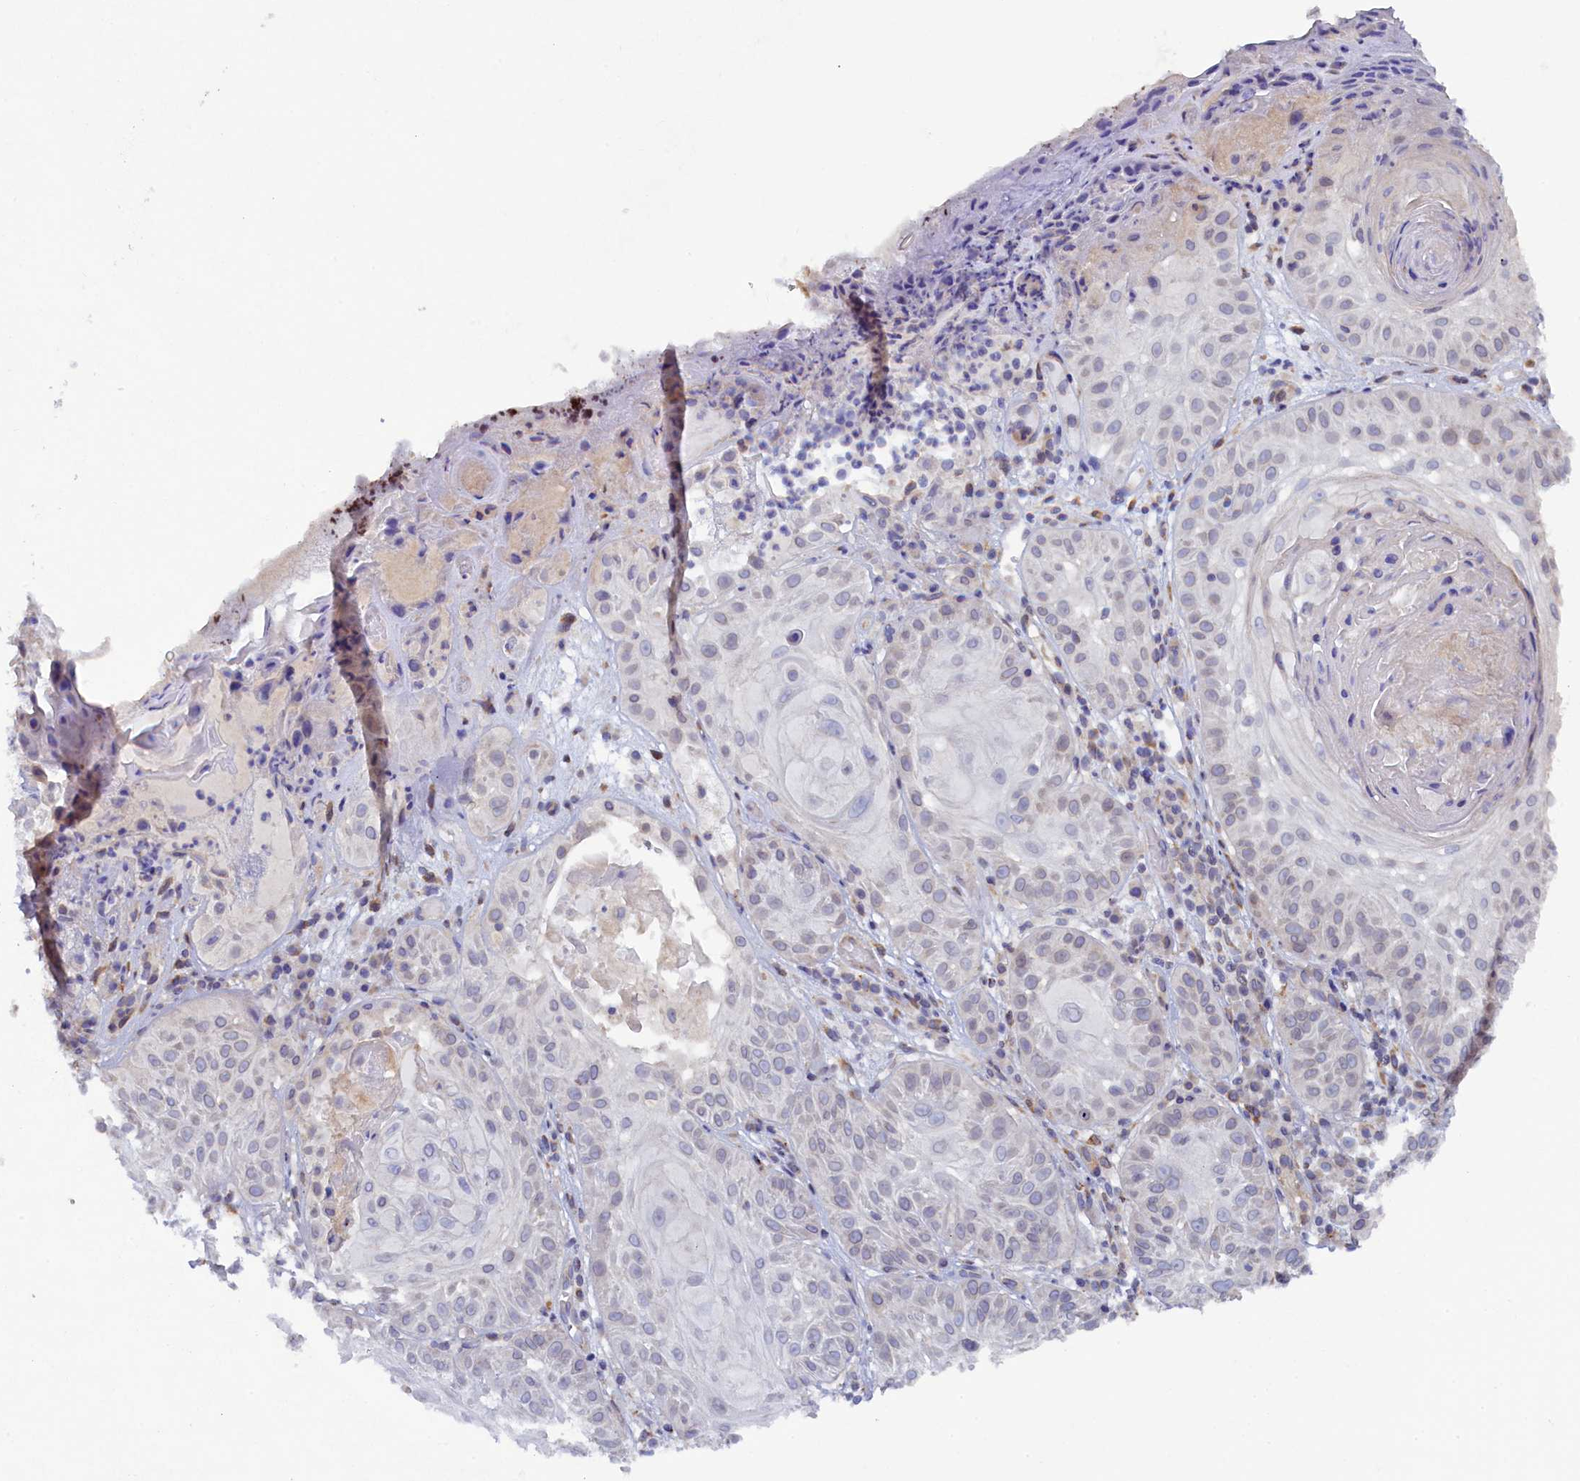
{"staining": {"intensity": "weak", "quantity": "<25%", "location": "cytoplasmic/membranous"}, "tissue": "skin cancer", "cell_type": "Tumor cells", "image_type": "cancer", "snomed": [{"axis": "morphology", "description": "Normal tissue, NOS"}, {"axis": "morphology", "description": "Basal cell carcinoma"}, {"axis": "topography", "description": "Skin"}], "caption": "High magnification brightfield microscopy of skin basal cell carcinoma stained with DAB (brown) and counterstained with hematoxylin (blue): tumor cells show no significant staining.", "gene": "POGLUT3", "patient": {"sex": "male", "age": 93}}